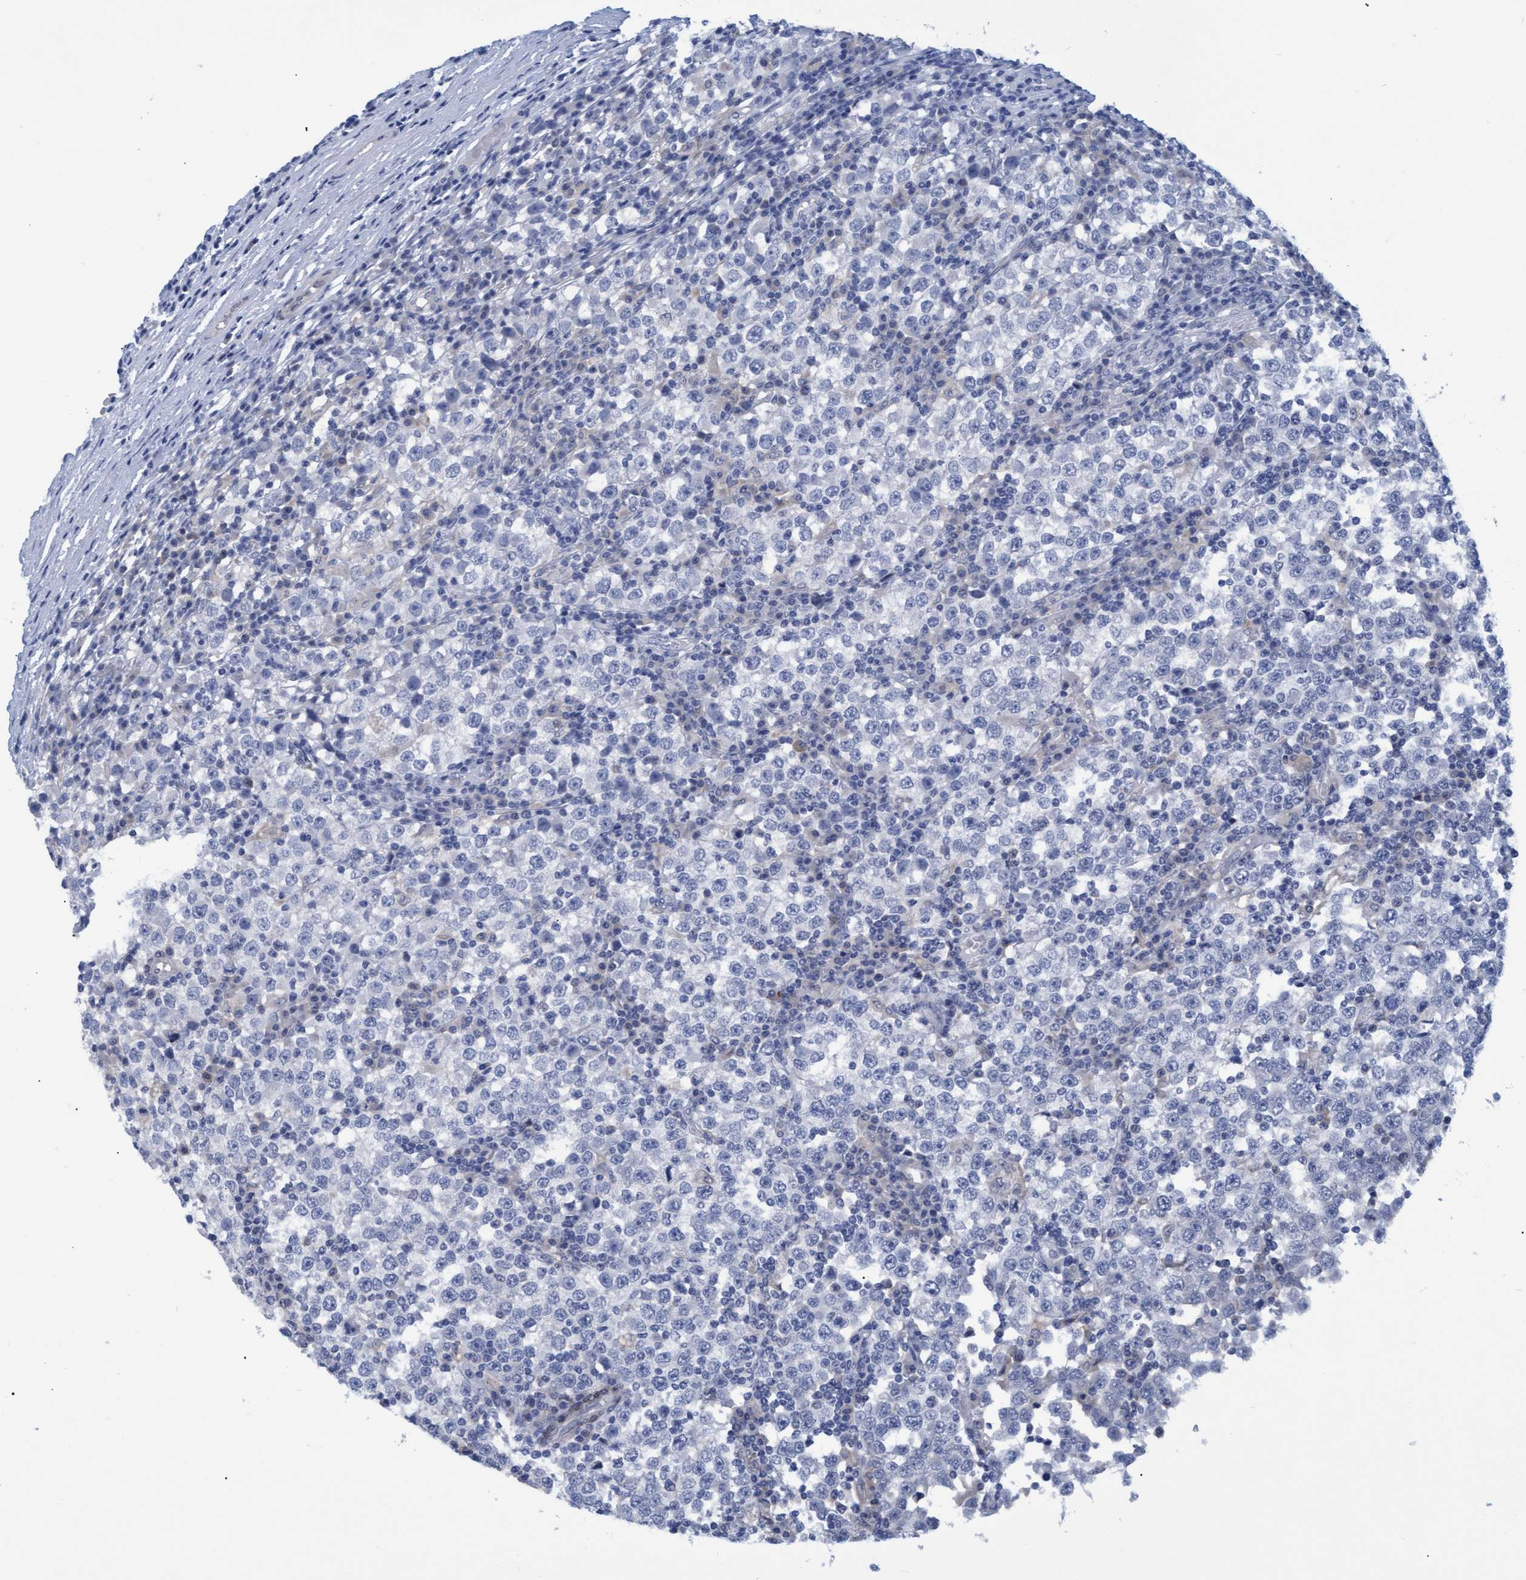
{"staining": {"intensity": "negative", "quantity": "none", "location": "none"}, "tissue": "testis cancer", "cell_type": "Tumor cells", "image_type": "cancer", "snomed": [{"axis": "morphology", "description": "Seminoma, NOS"}, {"axis": "topography", "description": "Testis"}], "caption": "A histopathology image of human testis cancer is negative for staining in tumor cells.", "gene": "SSTR3", "patient": {"sex": "male", "age": 65}}